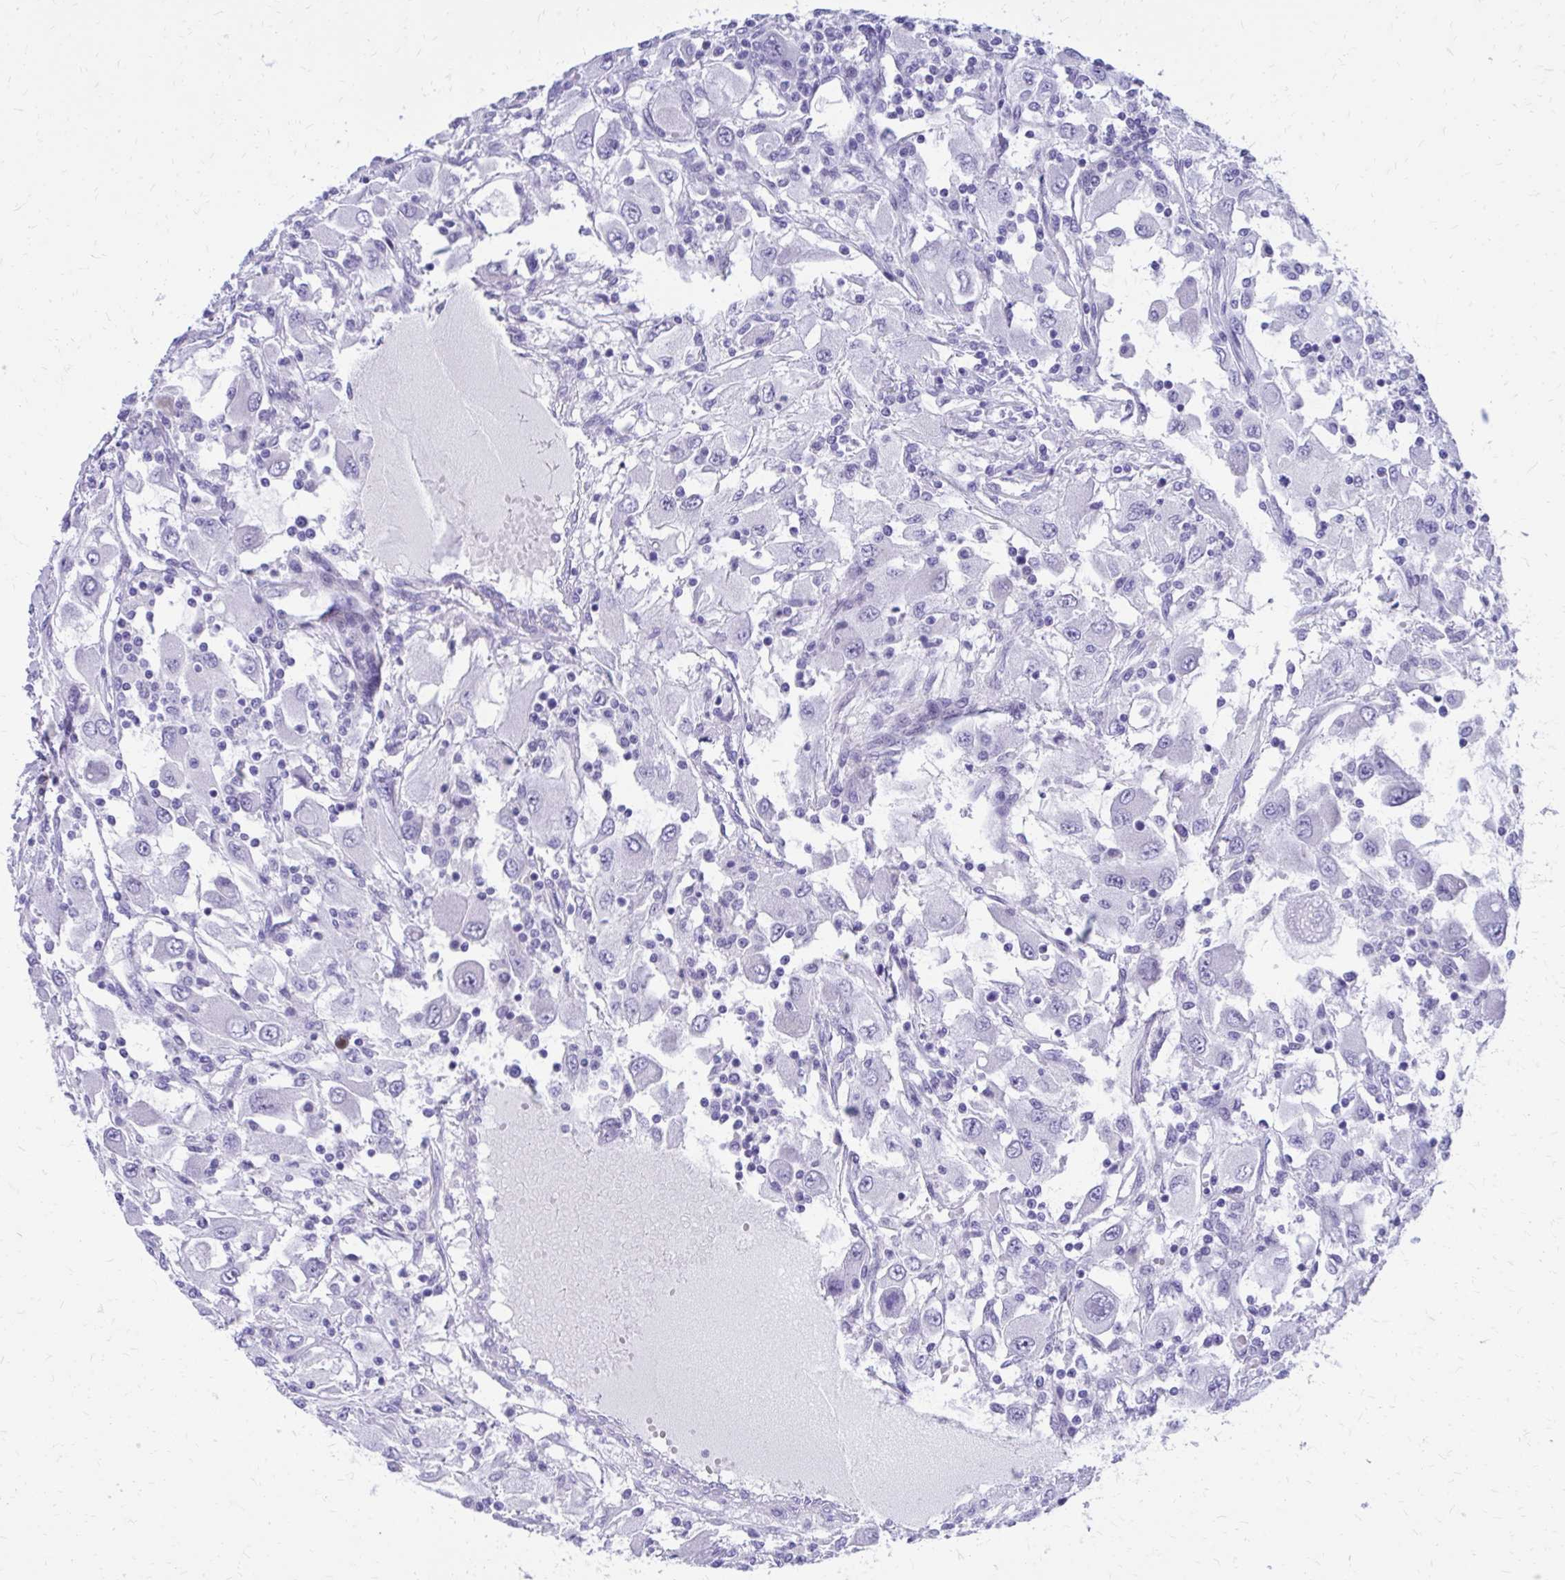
{"staining": {"intensity": "negative", "quantity": "none", "location": "none"}, "tissue": "renal cancer", "cell_type": "Tumor cells", "image_type": "cancer", "snomed": [{"axis": "morphology", "description": "Adenocarcinoma, NOS"}, {"axis": "topography", "description": "Kidney"}], "caption": "Tumor cells show no significant protein expression in renal adenocarcinoma.", "gene": "LCN15", "patient": {"sex": "female", "age": 67}}